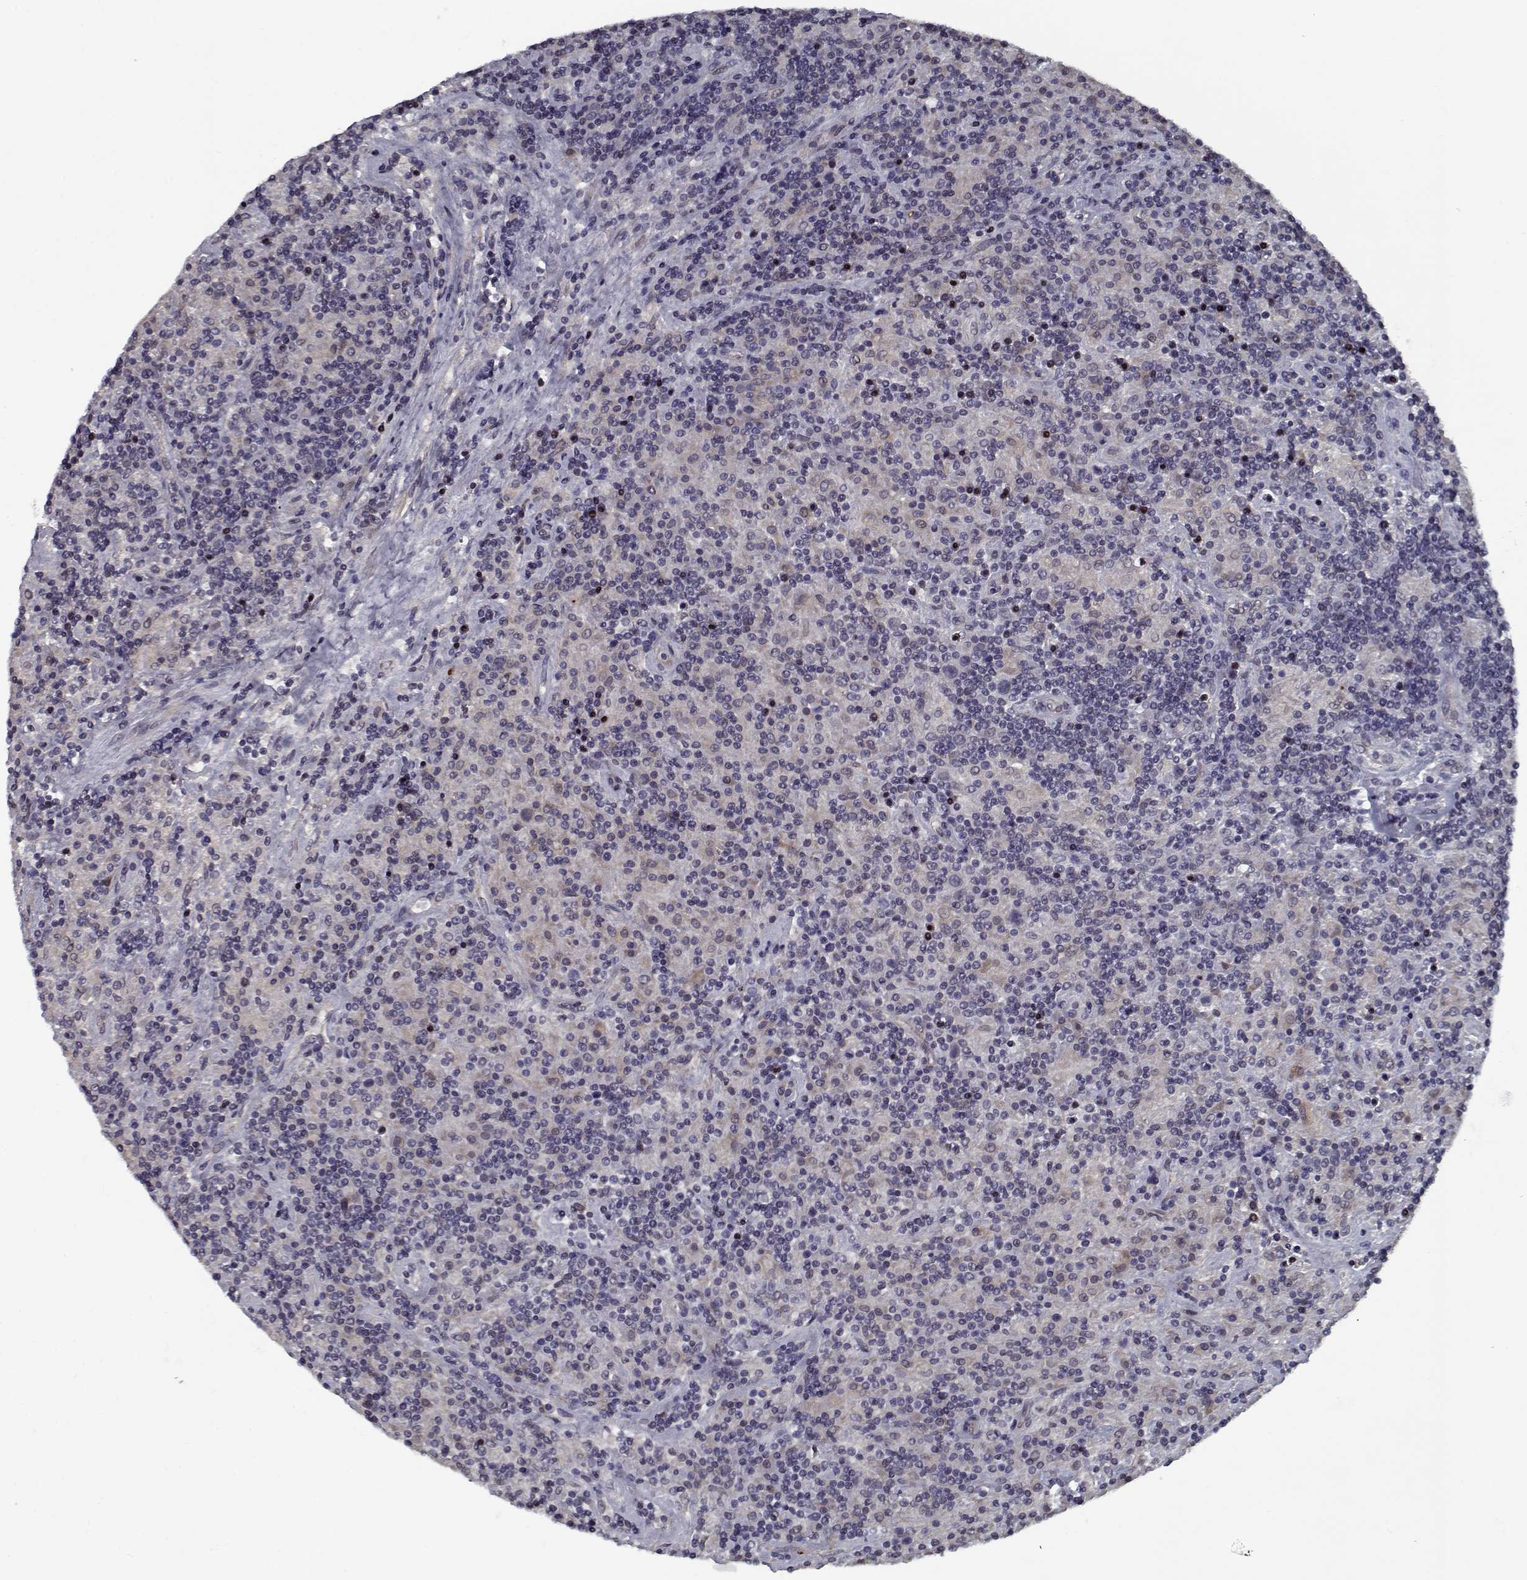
{"staining": {"intensity": "negative", "quantity": "none", "location": "none"}, "tissue": "lymphoma", "cell_type": "Tumor cells", "image_type": "cancer", "snomed": [{"axis": "morphology", "description": "Hodgkin's disease, NOS"}, {"axis": "topography", "description": "Lymph node"}], "caption": "DAB immunohistochemical staining of lymphoma shows no significant staining in tumor cells.", "gene": "NLK", "patient": {"sex": "male", "age": 70}}